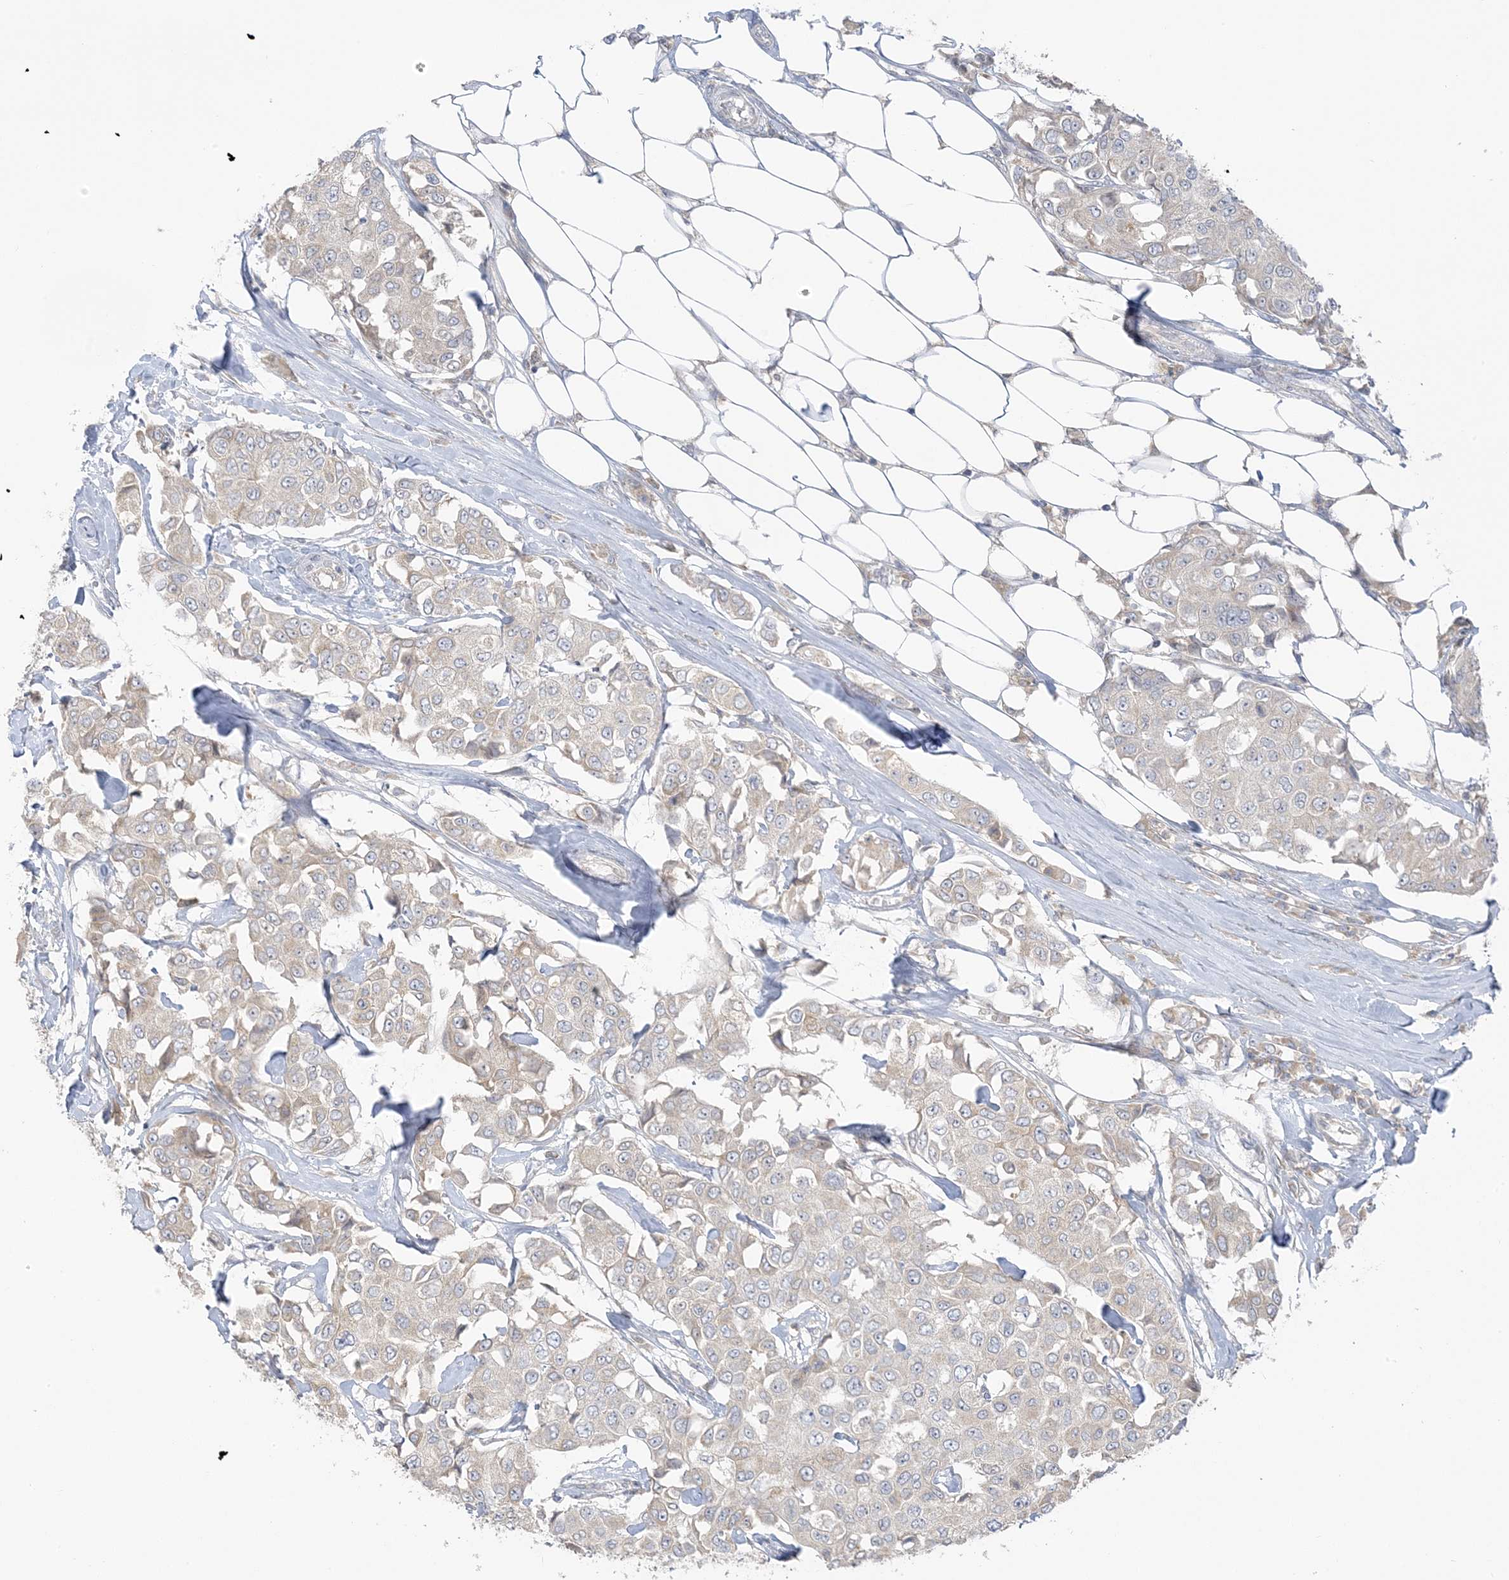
{"staining": {"intensity": "negative", "quantity": "none", "location": "none"}, "tissue": "breast cancer", "cell_type": "Tumor cells", "image_type": "cancer", "snomed": [{"axis": "morphology", "description": "Duct carcinoma"}, {"axis": "topography", "description": "Breast"}], "caption": "Breast cancer was stained to show a protein in brown. There is no significant staining in tumor cells.", "gene": "EEFSEC", "patient": {"sex": "female", "age": 80}}